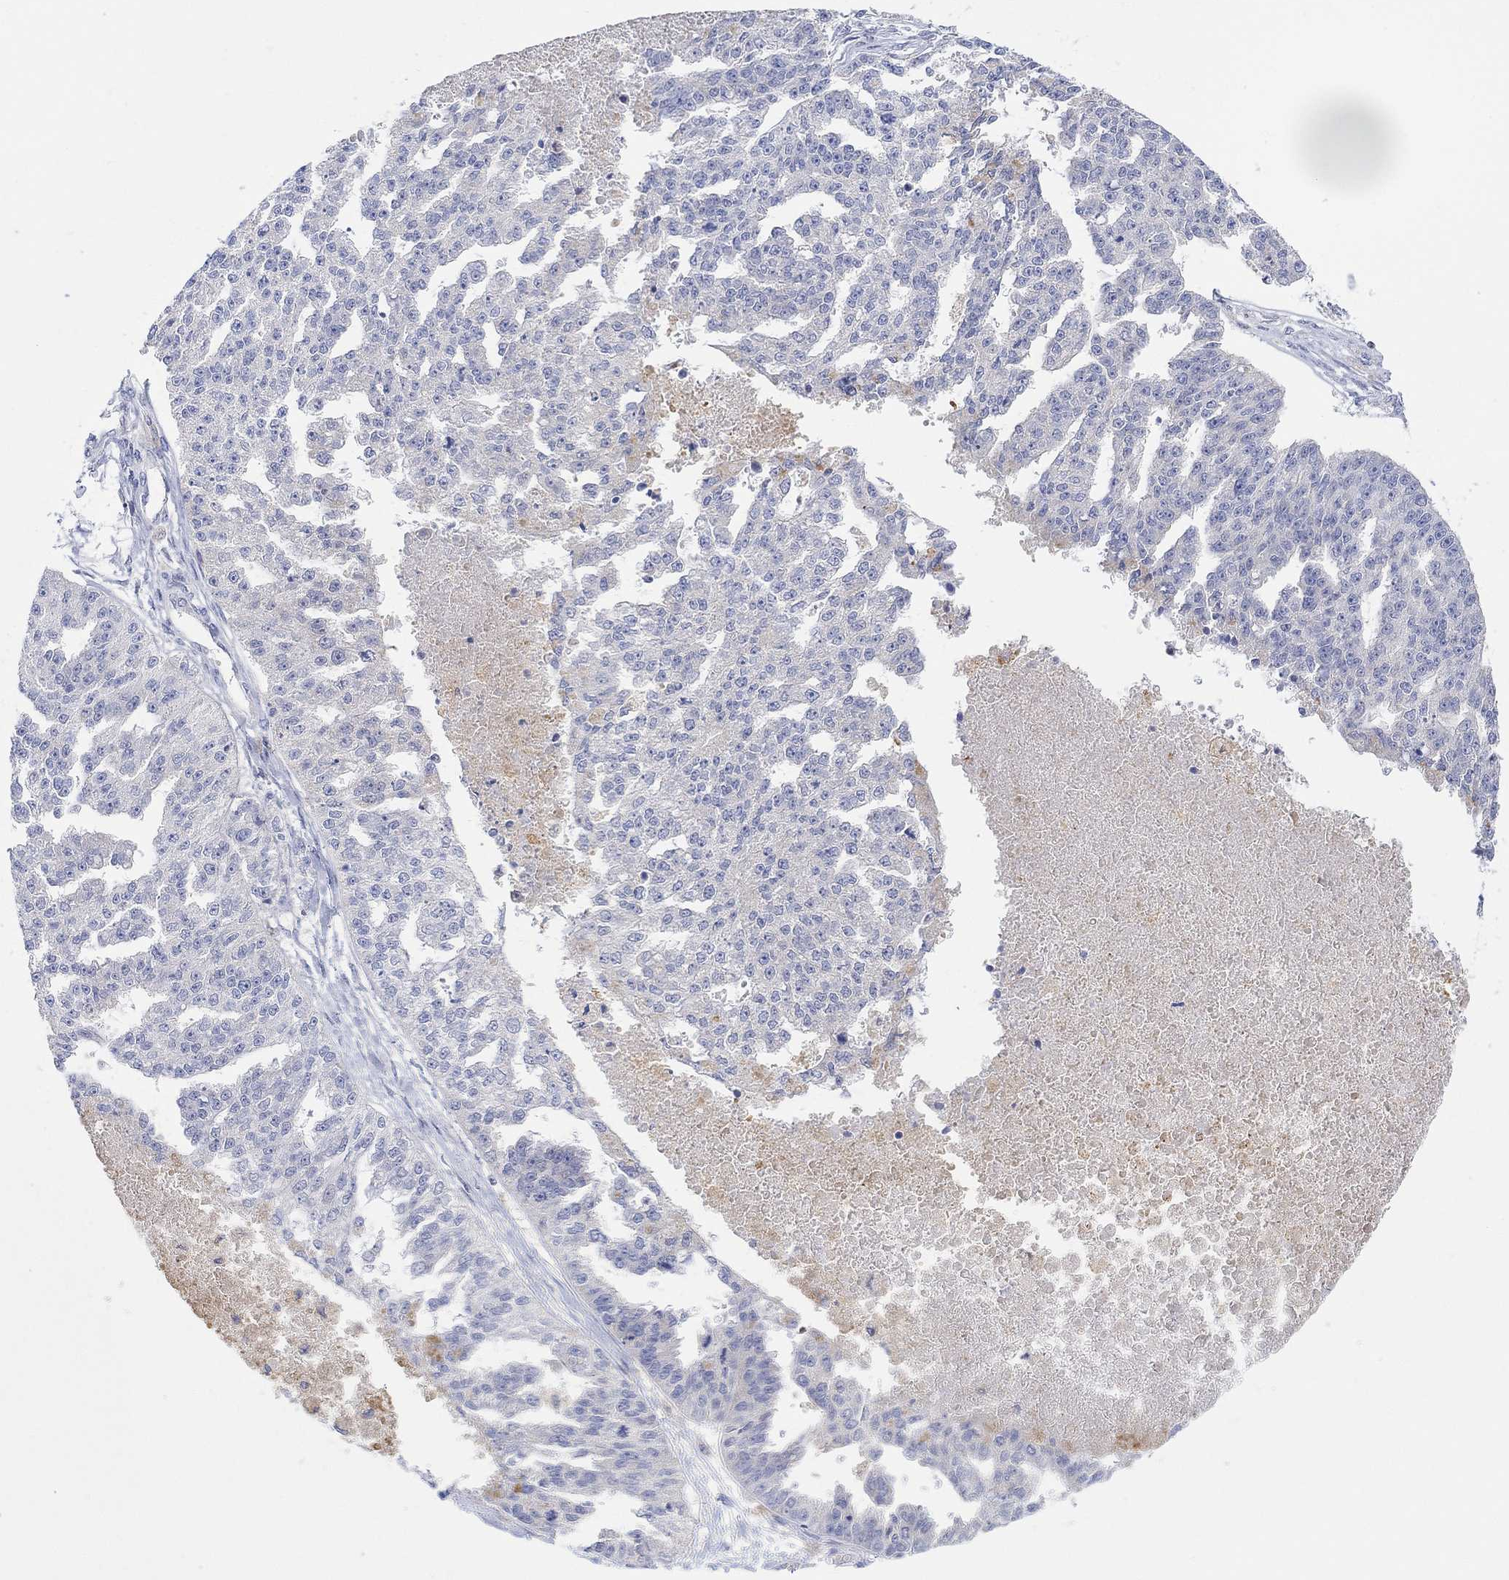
{"staining": {"intensity": "negative", "quantity": "none", "location": "none"}, "tissue": "ovarian cancer", "cell_type": "Tumor cells", "image_type": "cancer", "snomed": [{"axis": "morphology", "description": "Cystadenocarcinoma, serous, NOS"}, {"axis": "topography", "description": "Ovary"}], "caption": "A high-resolution photomicrograph shows immunohistochemistry (IHC) staining of ovarian cancer, which demonstrates no significant staining in tumor cells.", "gene": "ACSL1", "patient": {"sex": "female", "age": 58}}